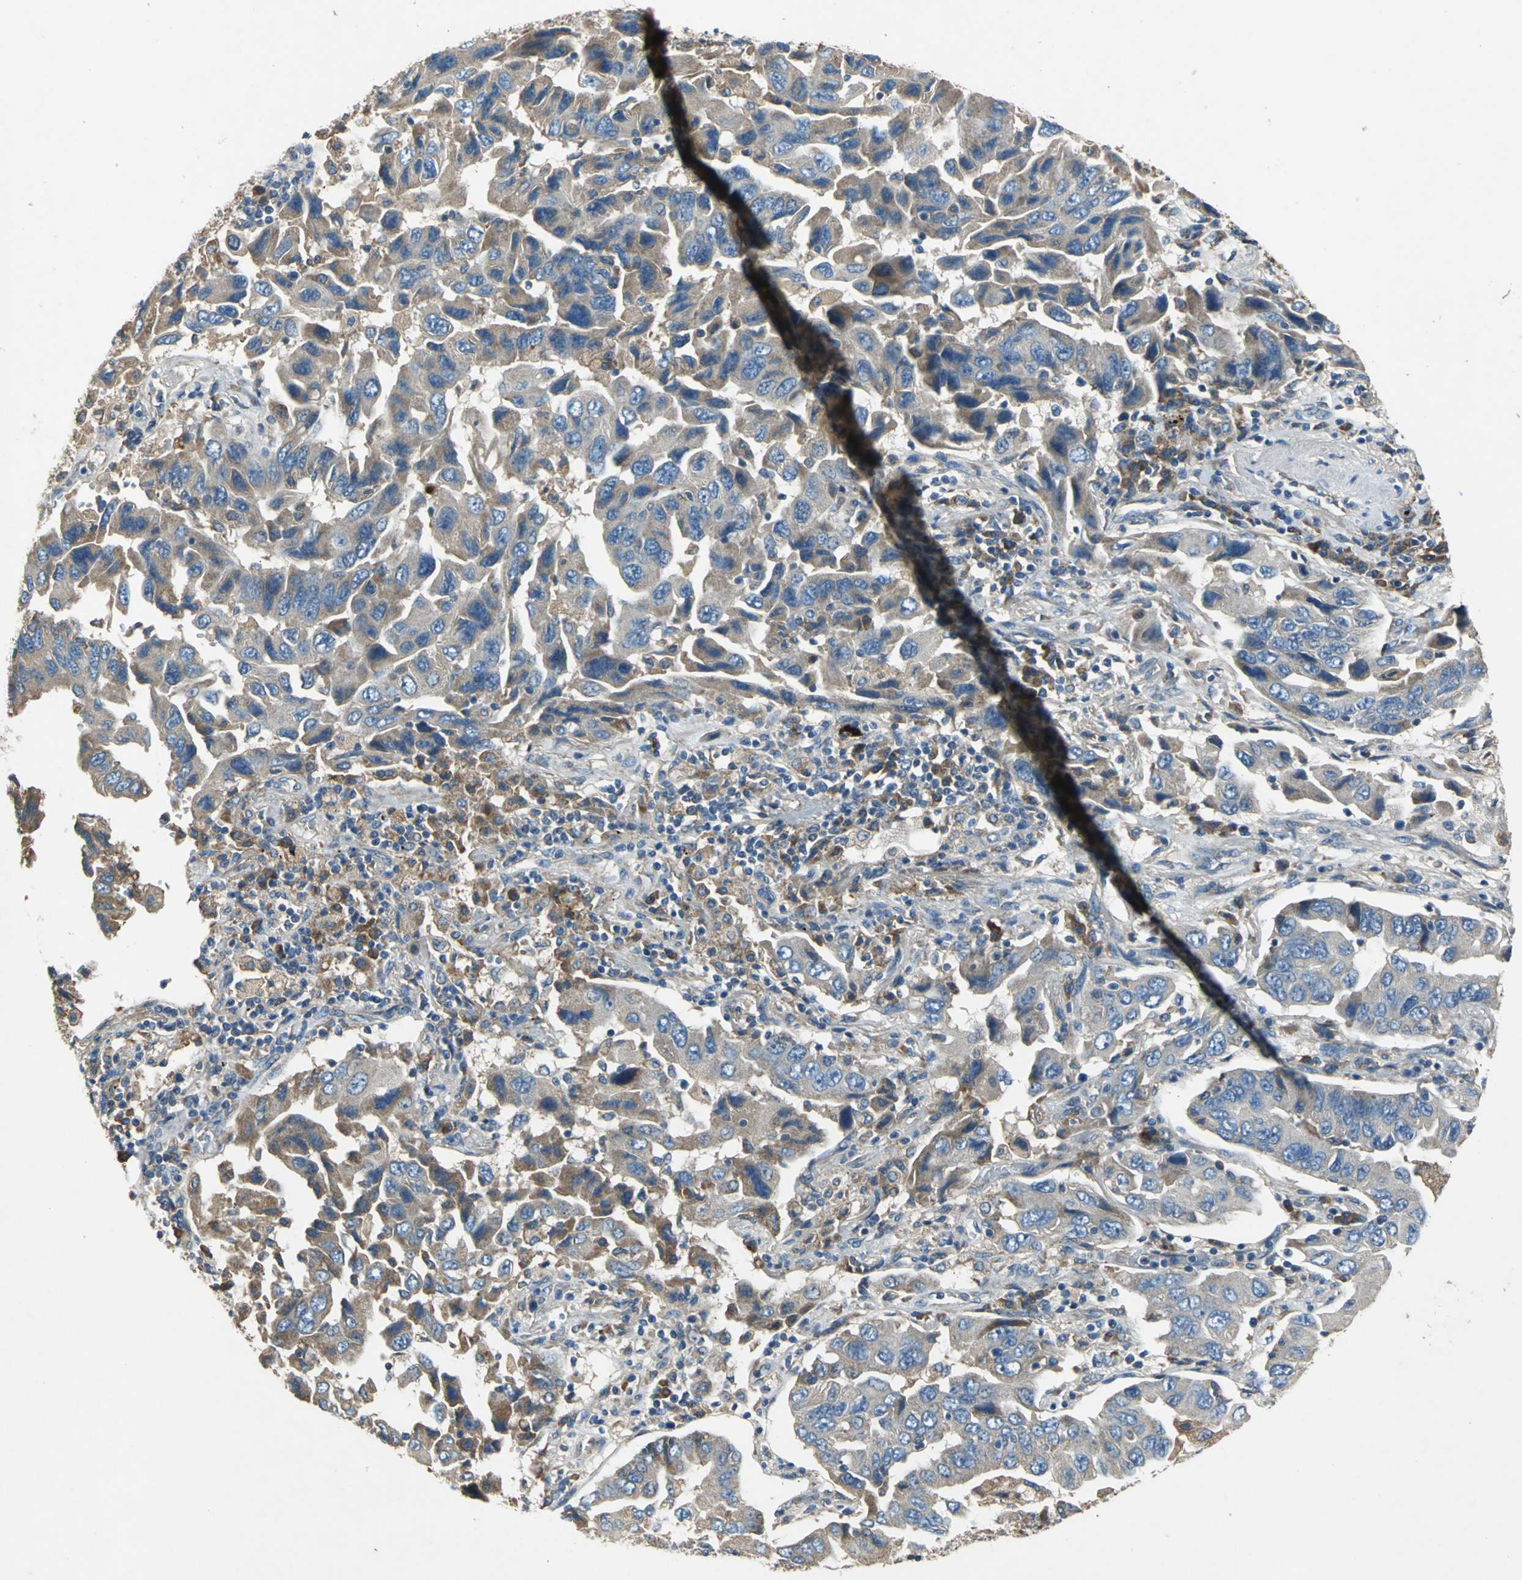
{"staining": {"intensity": "weak", "quantity": ">75%", "location": "cytoplasmic/membranous"}, "tissue": "lung cancer", "cell_type": "Tumor cells", "image_type": "cancer", "snomed": [{"axis": "morphology", "description": "Adenocarcinoma, NOS"}, {"axis": "topography", "description": "Lung"}], "caption": "Lung adenocarcinoma was stained to show a protein in brown. There is low levels of weak cytoplasmic/membranous expression in about >75% of tumor cells. (Stains: DAB (3,3'-diaminobenzidine) in brown, nuclei in blue, Microscopy: brightfield microscopy at high magnification).", "gene": "HEPH", "patient": {"sex": "female", "age": 65}}